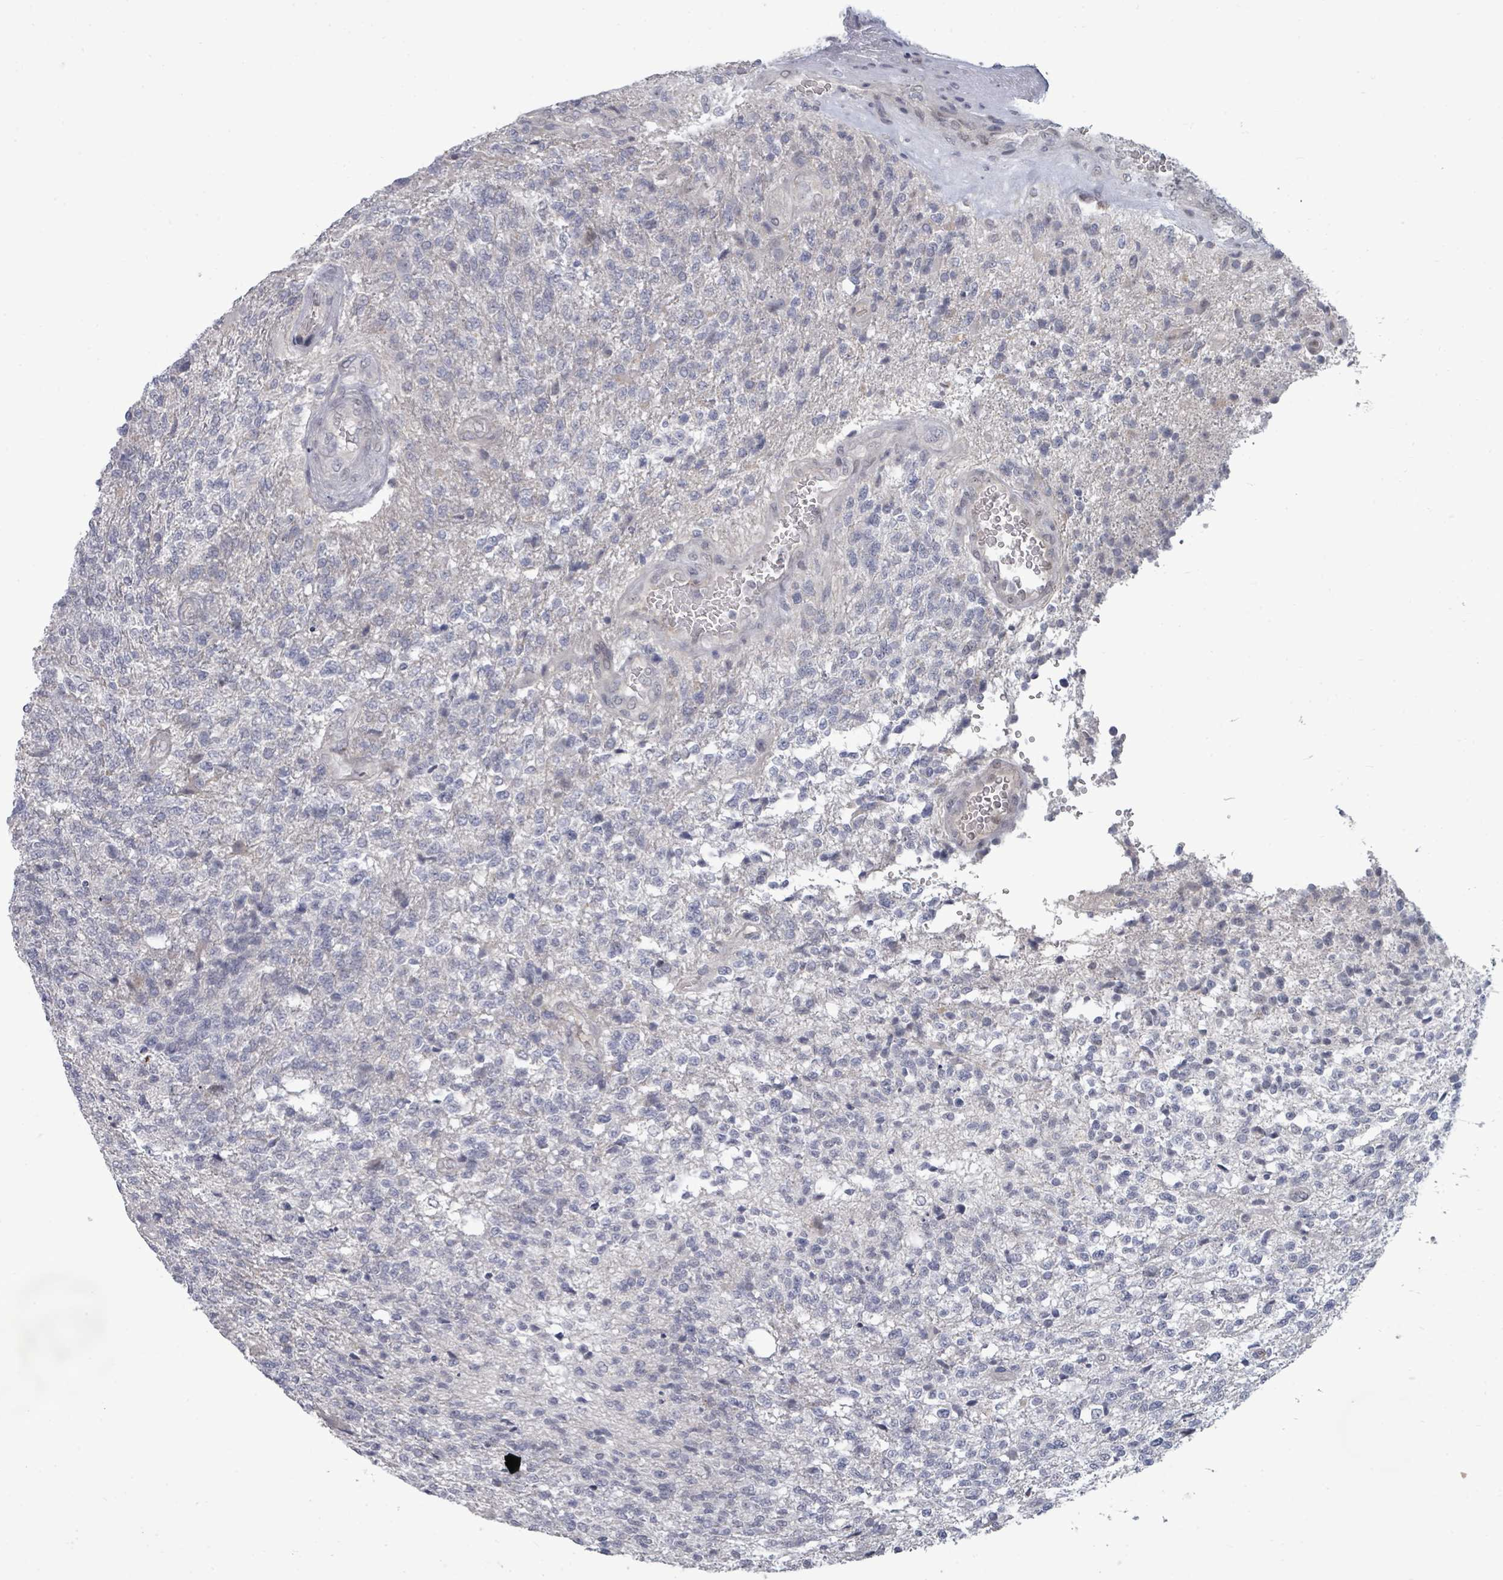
{"staining": {"intensity": "negative", "quantity": "none", "location": "none"}, "tissue": "glioma", "cell_type": "Tumor cells", "image_type": "cancer", "snomed": [{"axis": "morphology", "description": "Glioma, malignant, High grade"}, {"axis": "topography", "description": "Brain"}], "caption": "IHC of human high-grade glioma (malignant) demonstrates no expression in tumor cells.", "gene": "ASB12", "patient": {"sex": "male", "age": 56}}